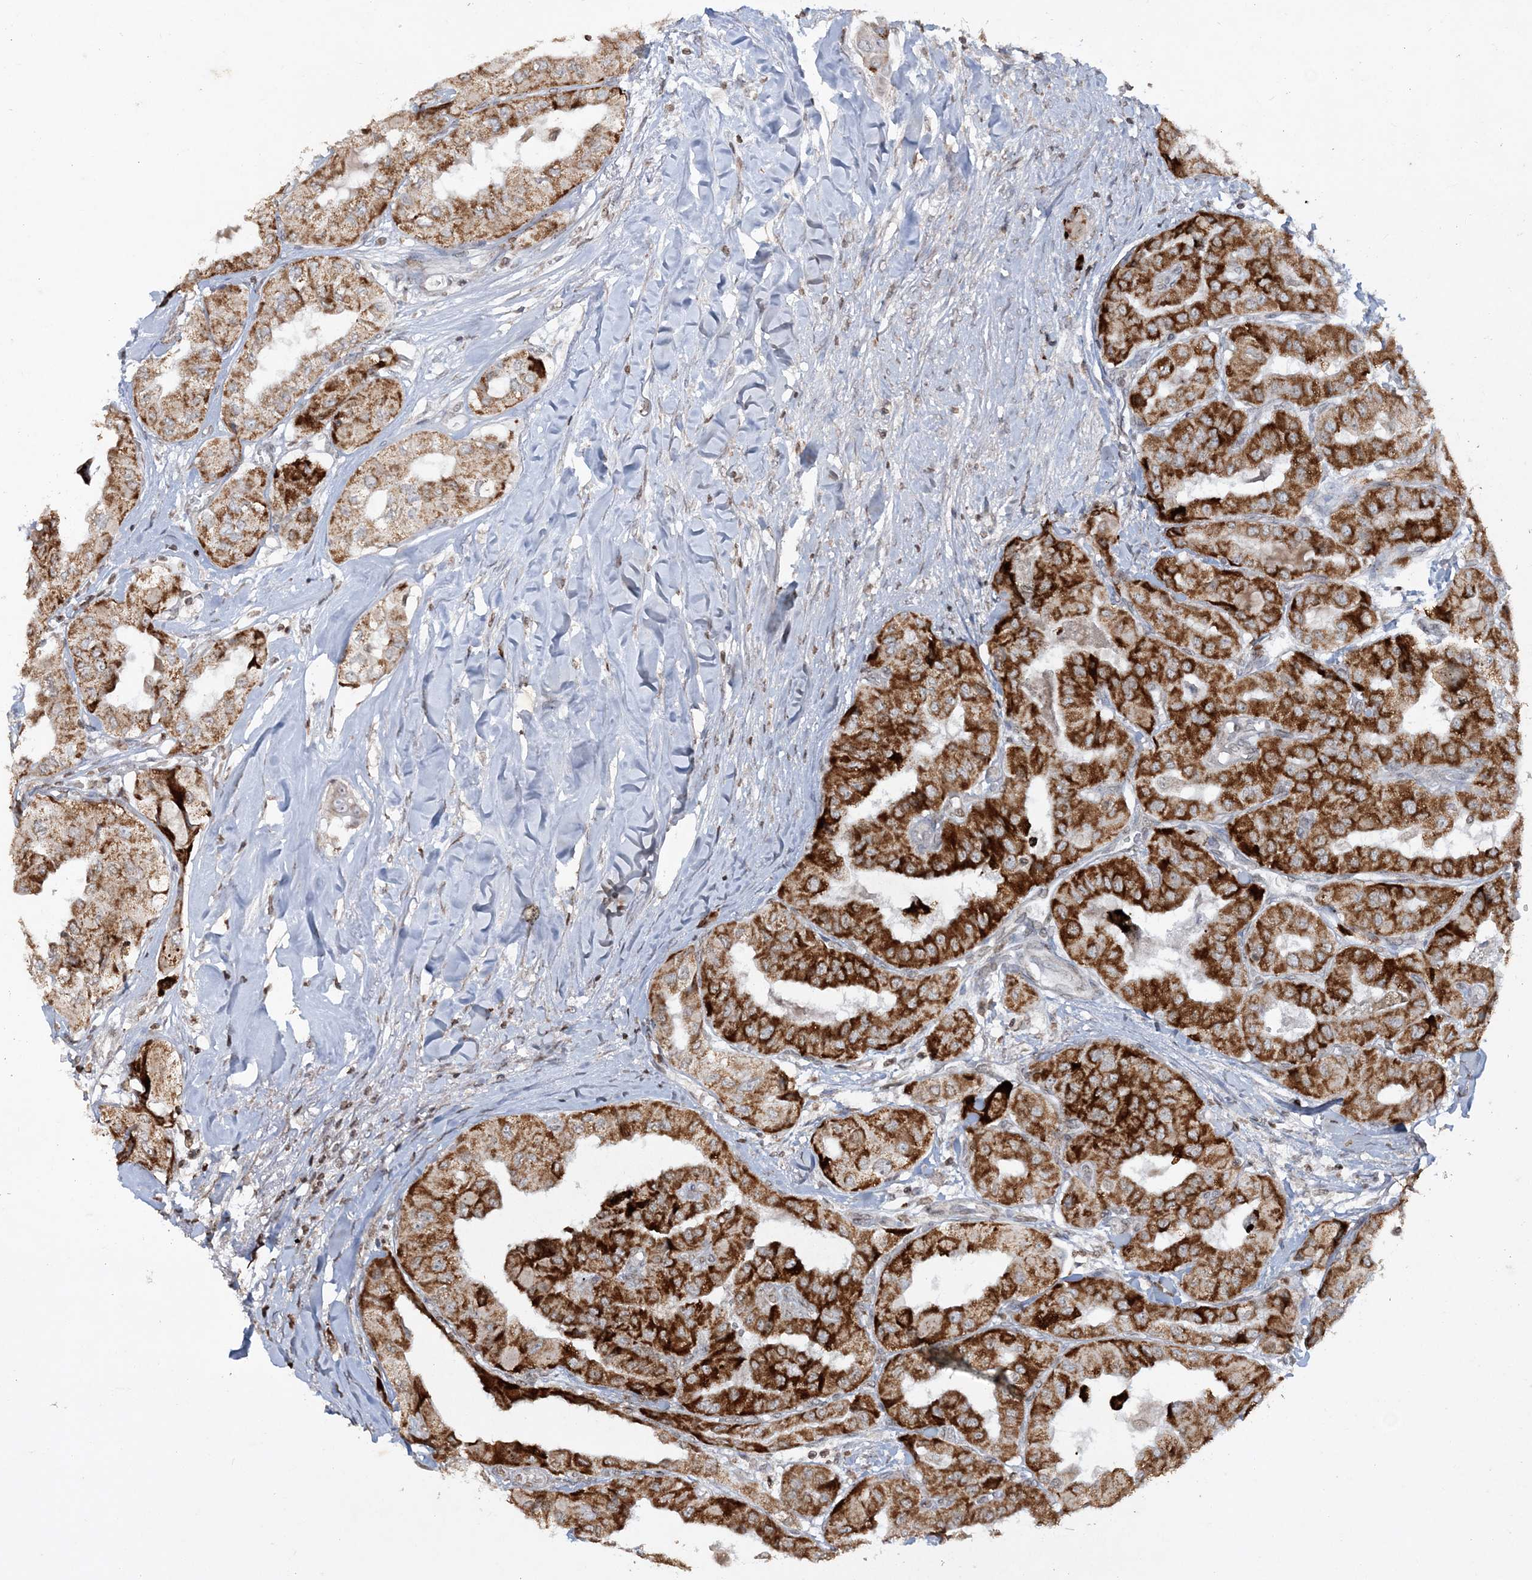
{"staining": {"intensity": "strong", "quantity": "25%-75%", "location": "cytoplasmic/membranous"}, "tissue": "thyroid cancer", "cell_type": "Tumor cells", "image_type": "cancer", "snomed": [{"axis": "morphology", "description": "Papillary adenocarcinoma, NOS"}, {"axis": "topography", "description": "Thyroid gland"}], "caption": "A brown stain highlights strong cytoplasmic/membranous expression of a protein in thyroid cancer (papillary adenocarcinoma) tumor cells. (DAB IHC with brightfield microscopy, high magnification).", "gene": "TTC7A", "patient": {"sex": "female", "age": 59}}